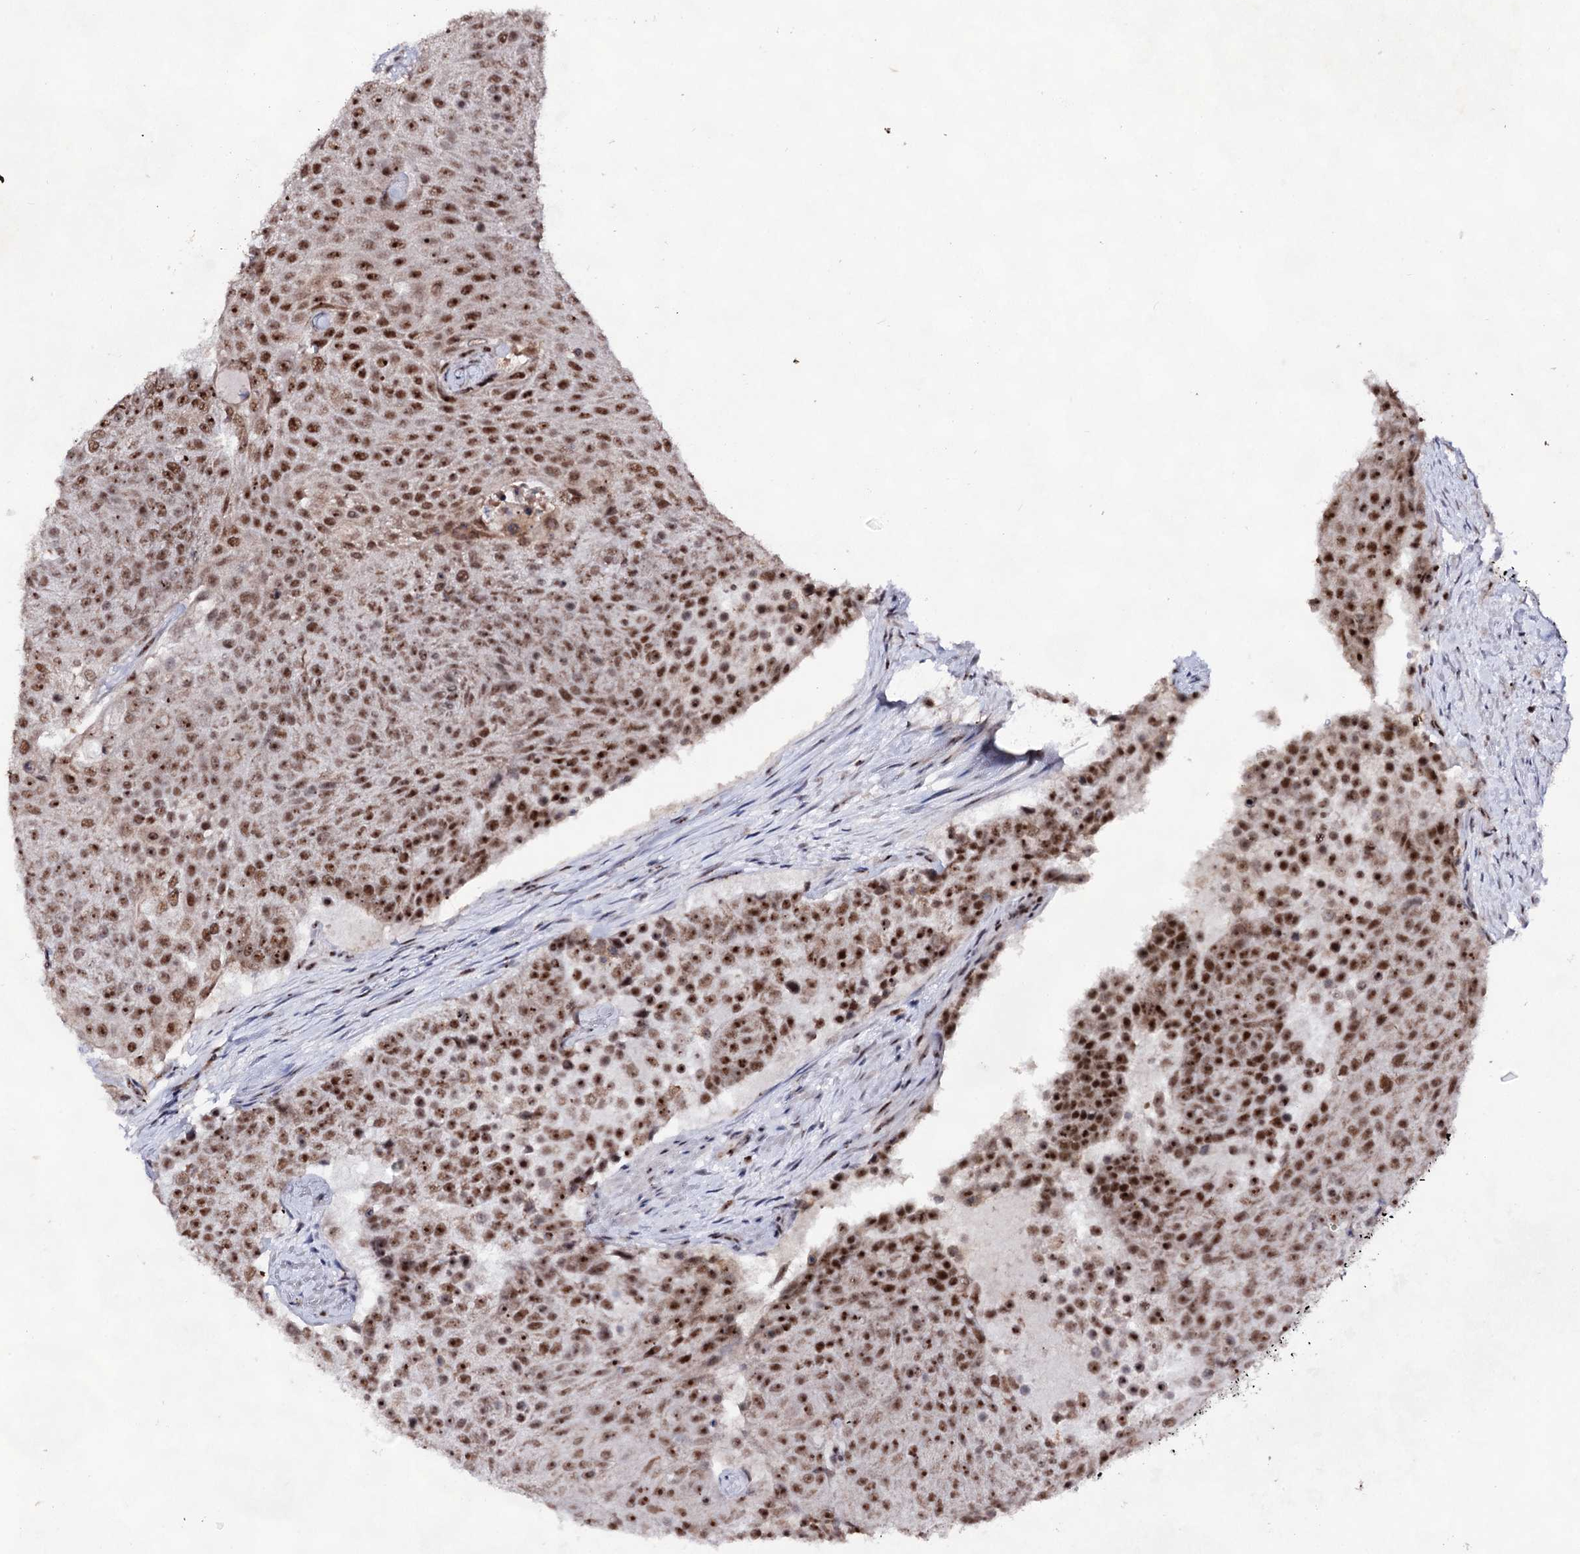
{"staining": {"intensity": "strong", "quantity": ">75%", "location": "nuclear"}, "tissue": "urothelial cancer", "cell_type": "Tumor cells", "image_type": "cancer", "snomed": [{"axis": "morphology", "description": "Urothelial carcinoma, High grade"}, {"axis": "topography", "description": "Urinary bladder"}], "caption": "Immunohistochemistry (IHC) photomicrograph of human urothelial carcinoma (high-grade) stained for a protein (brown), which exhibits high levels of strong nuclear positivity in approximately >75% of tumor cells.", "gene": "EXOSC10", "patient": {"sex": "female", "age": 63}}